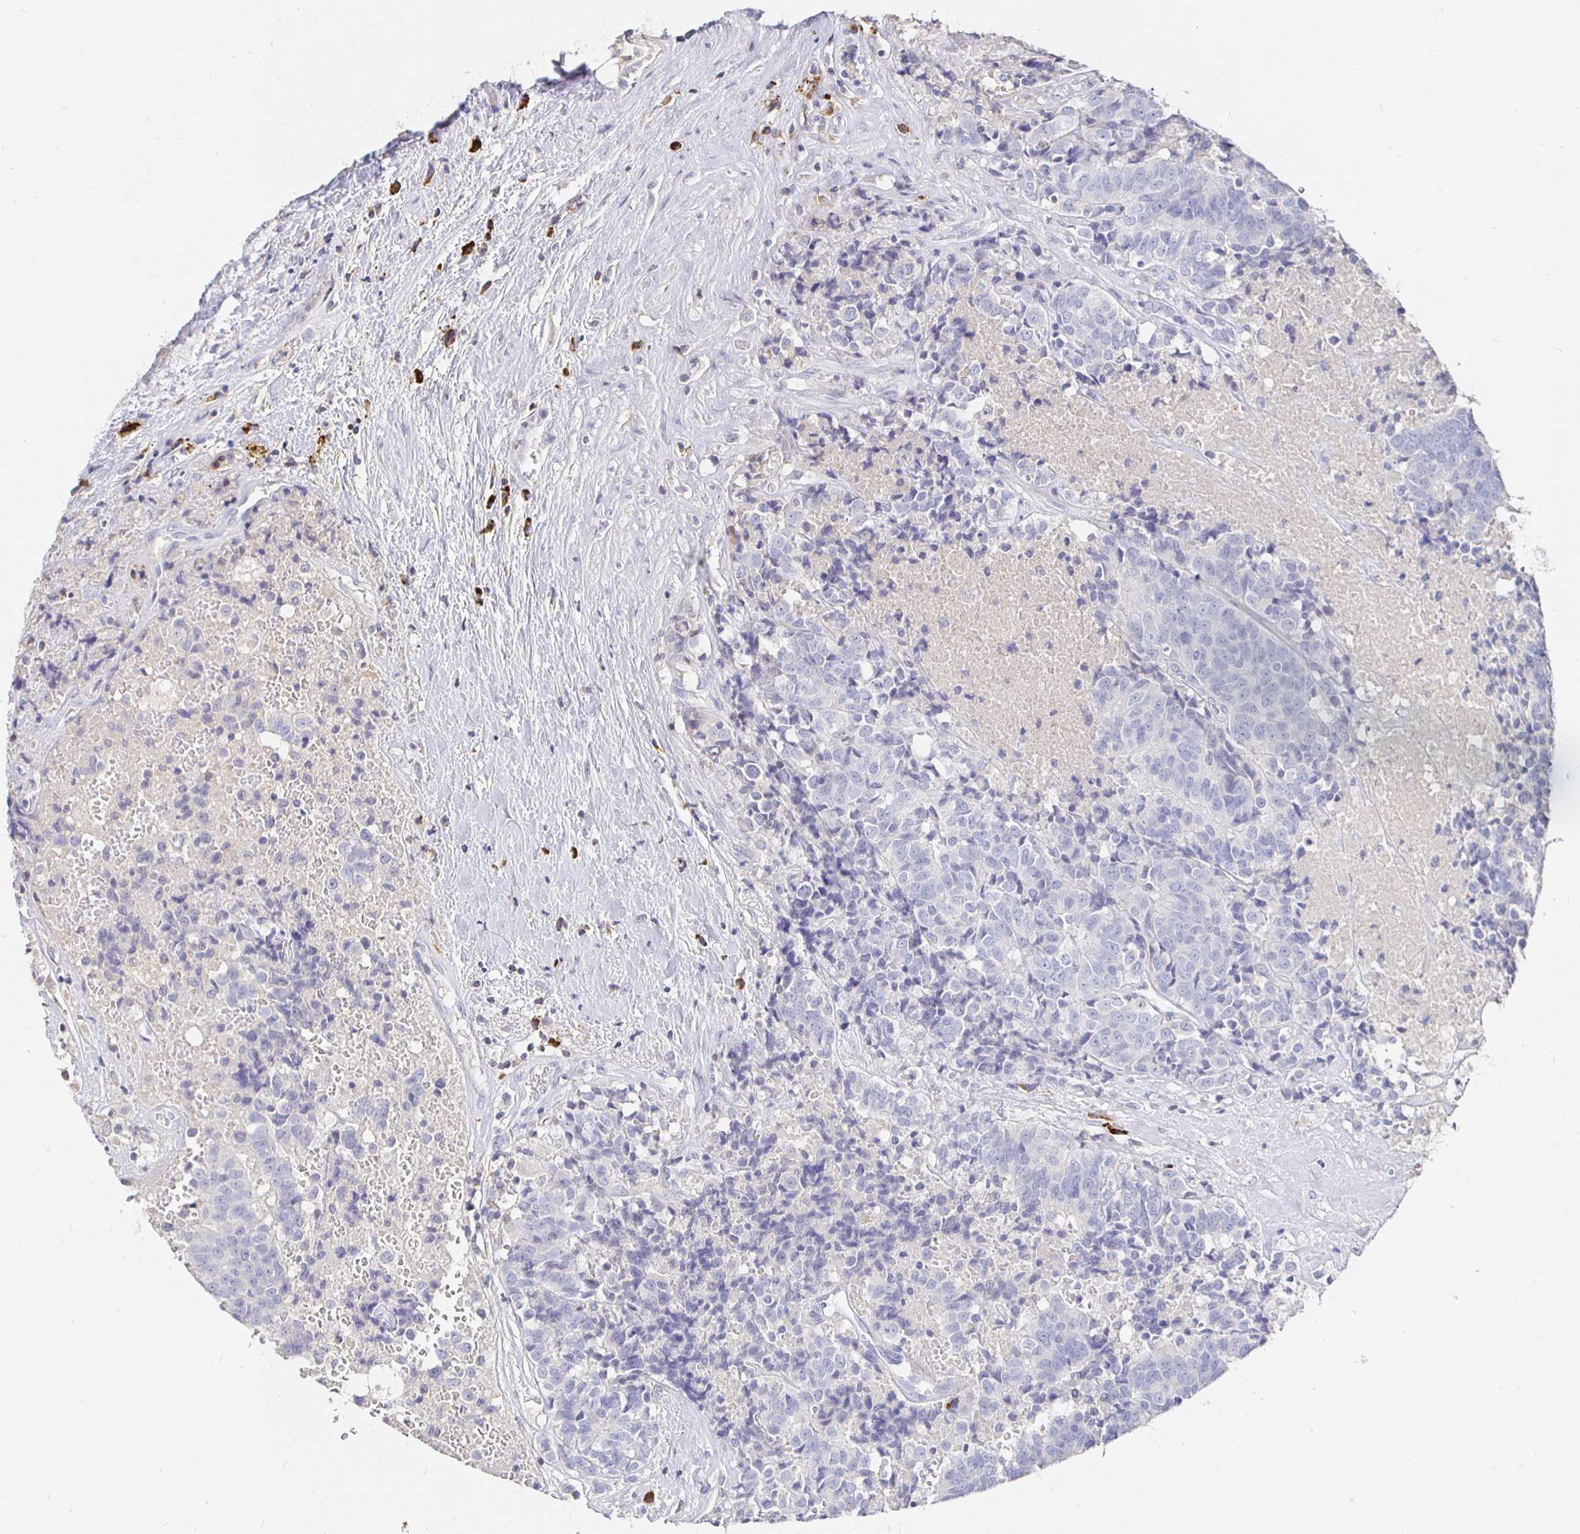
{"staining": {"intensity": "negative", "quantity": "none", "location": "none"}, "tissue": "prostate cancer", "cell_type": "Tumor cells", "image_type": "cancer", "snomed": [{"axis": "morphology", "description": "Adenocarcinoma, High grade"}, {"axis": "topography", "description": "Prostate and seminal vesicle, NOS"}], "caption": "Tumor cells show no significant protein positivity in prostate cancer (adenocarcinoma (high-grade)).", "gene": "CXCR3", "patient": {"sex": "male", "age": 60}}